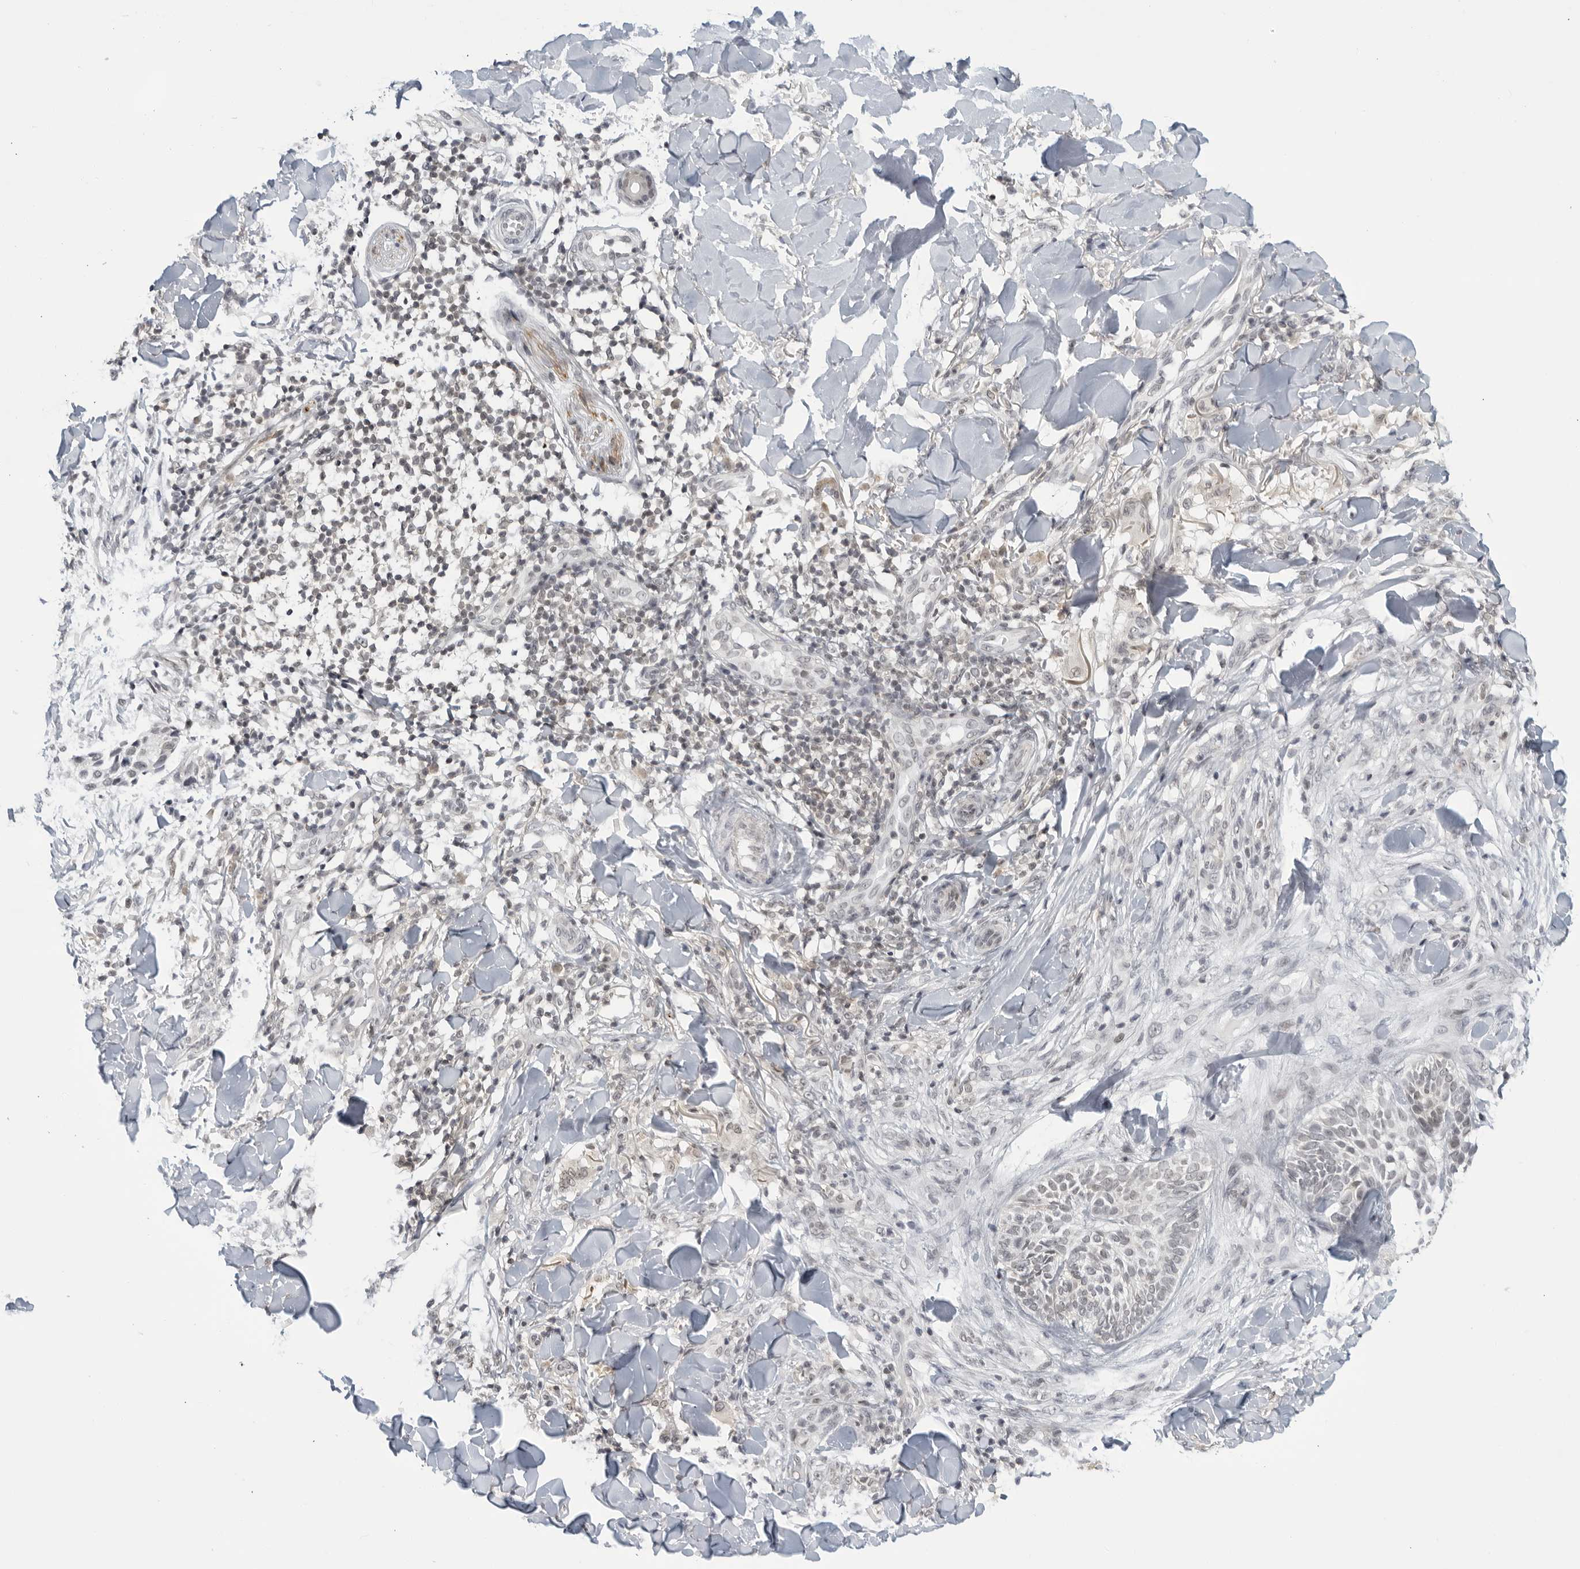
{"staining": {"intensity": "negative", "quantity": "none", "location": "none"}, "tissue": "skin cancer", "cell_type": "Tumor cells", "image_type": "cancer", "snomed": [{"axis": "morphology", "description": "Normal tissue, NOS"}, {"axis": "morphology", "description": "Basal cell carcinoma"}, {"axis": "topography", "description": "Skin"}], "caption": "High power microscopy image of an IHC histopathology image of skin cancer, revealing no significant expression in tumor cells.", "gene": "CC2D1B", "patient": {"sex": "male", "age": 67}}